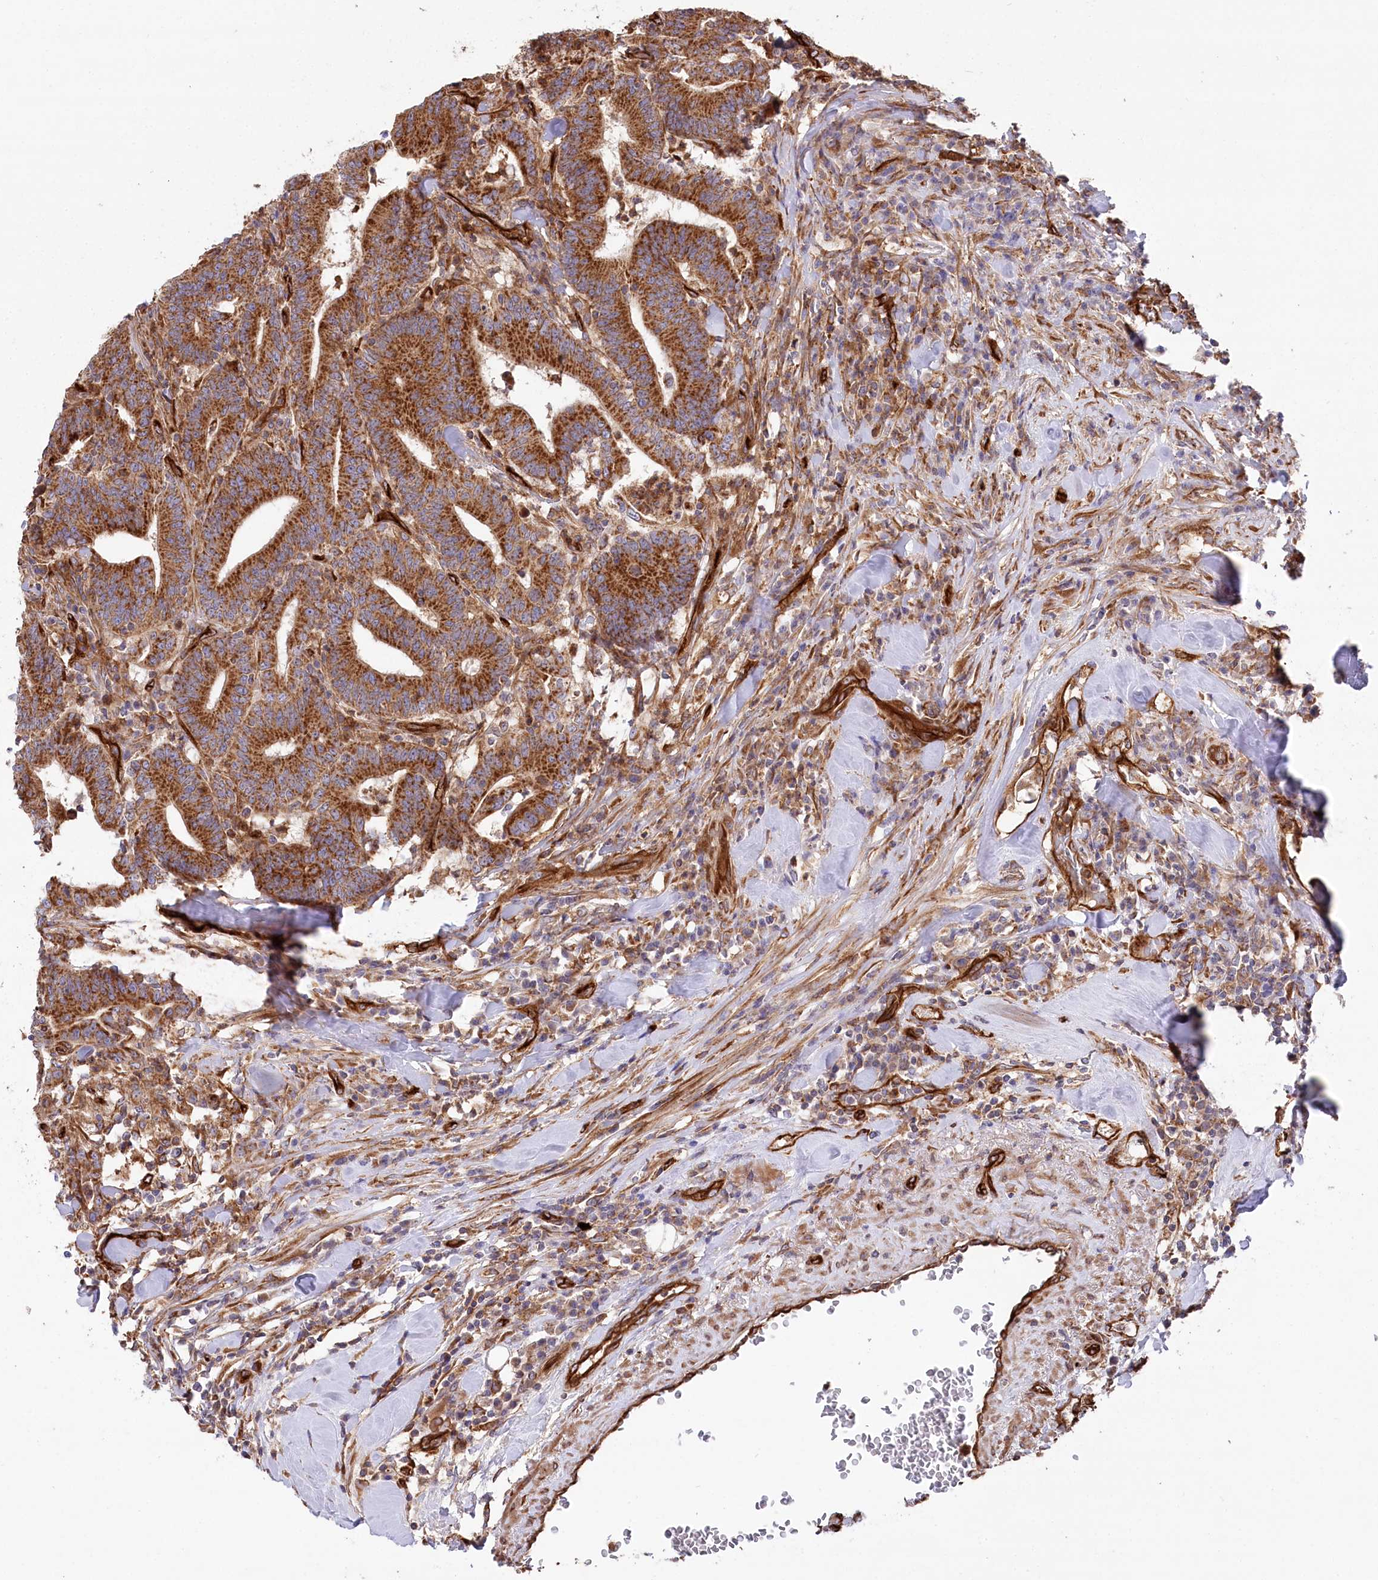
{"staining": {"intensity": "strong", "quantity": ">75%", "location": "cytoplasmic/membranous"}, "tissue": "colorectal cancer", "cell_type": "Tumor cells", "image_type": "cancer", "snomed": [{"axis": "morphology", "description": "Adenocarcinoma, NOS"}, {"axis": "topography", "description": "Colon"}], "caption": "Brown immunohistochemical staining in human colorectal adenocarcinoma shows strong cytoplasmic/membranous expression in about >75% of tumor cells.", "gene": "MTPAP", "patient": {"sex": "female", "age": 66}}